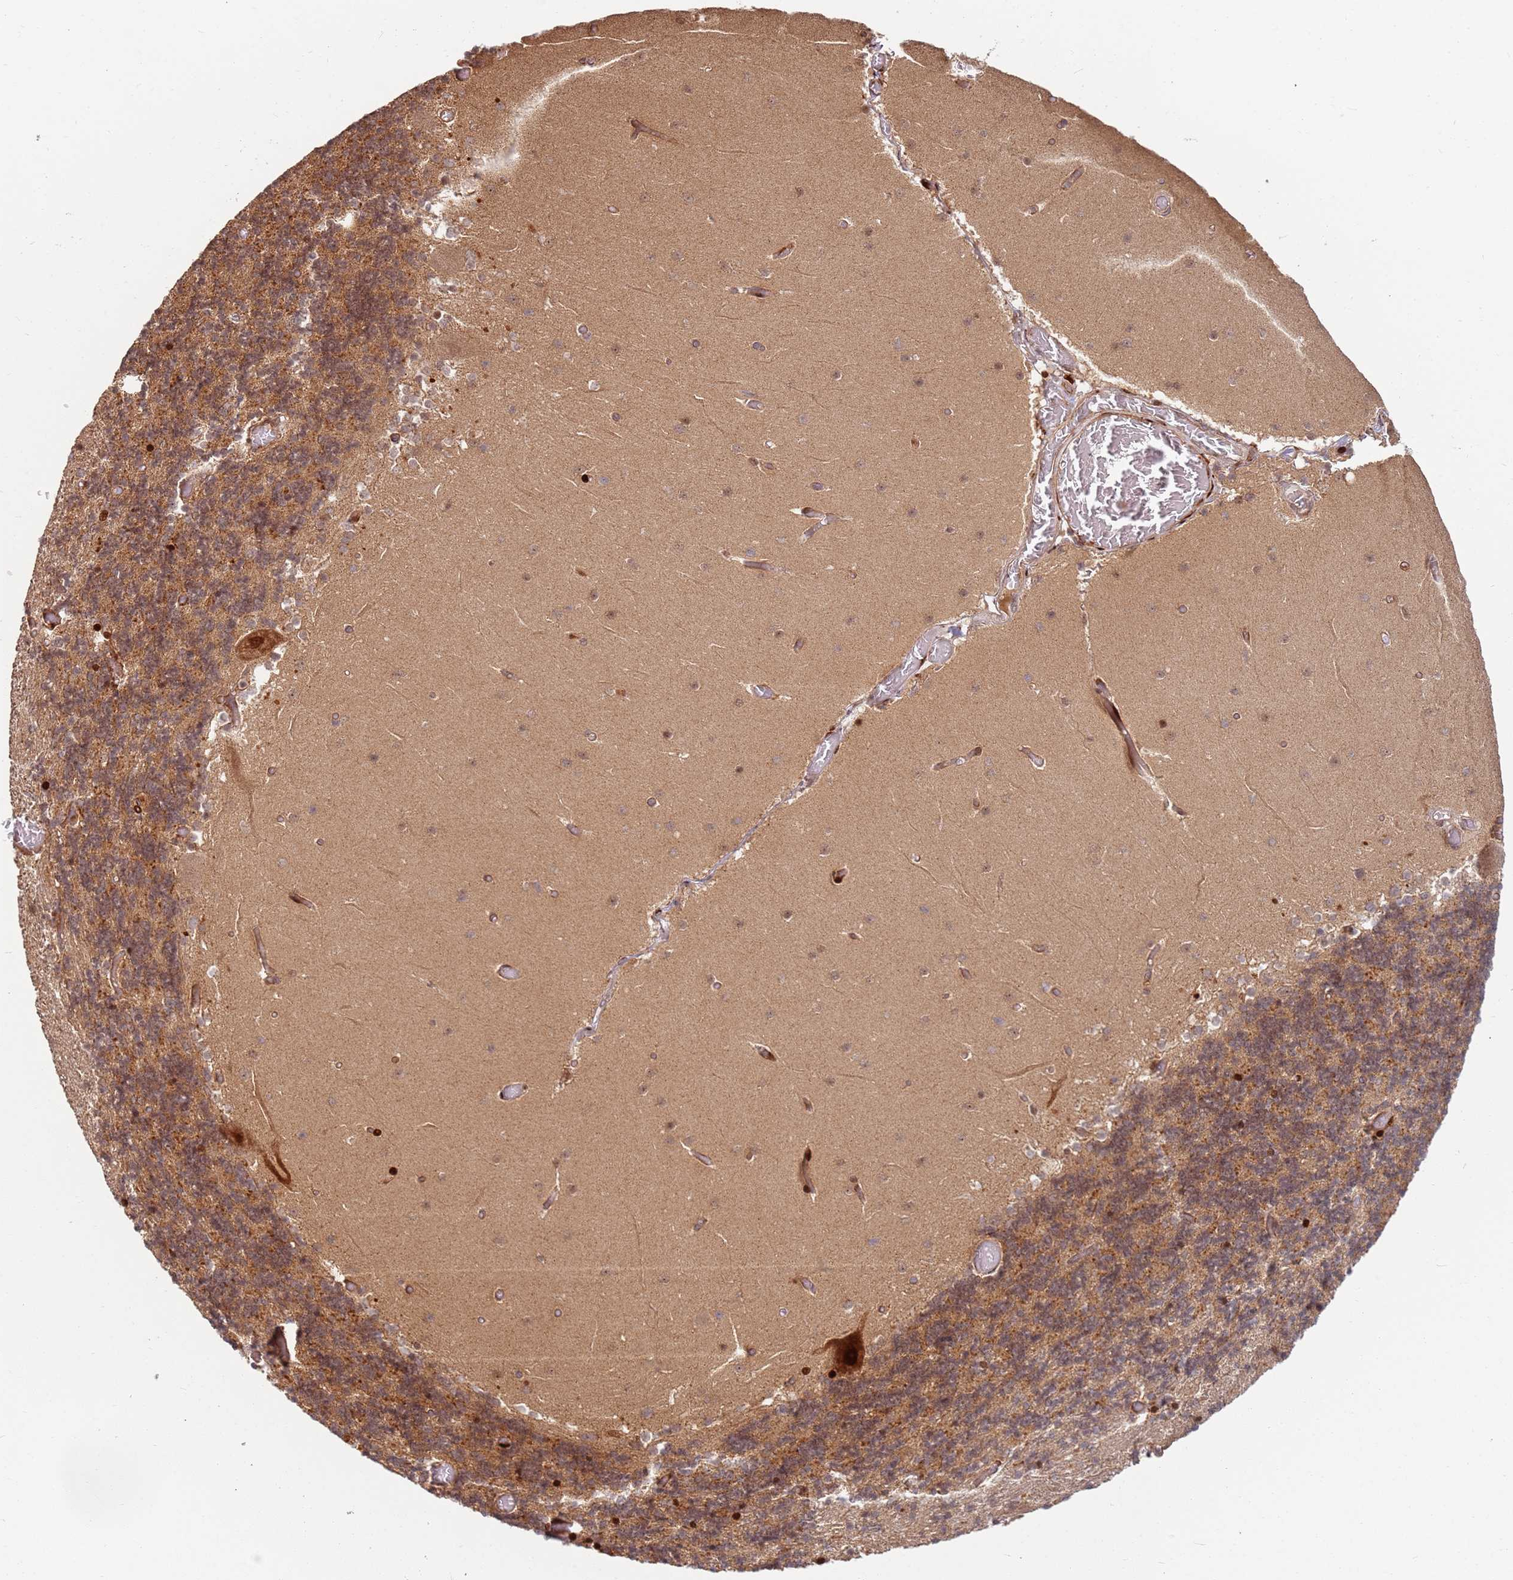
{"staining": {"intensity": "moderate", "quantity": "25%-75%", "location": "cytoplasmic/membranous"}, "tissue": "cerebellum", "cell_type": "Cells in granular layer", "image_type": "normal", "snomed": [{"axis": "morphology", "description": "Normal tissue, NOS"}, {"axis": "topography", "description": "Cerebellum"}], "caption": "An immunohistochemistry image of unremarkable tissue is shown. Protein staining in brown labels moderate cytoplasmic/membranous positivity in cerebellum within cells in granular layer. (DAB = brown stain, brightfield microscopy at high magnification).", "gene": "TMEM233", "patient": {"sex": "female", "age": 28}}